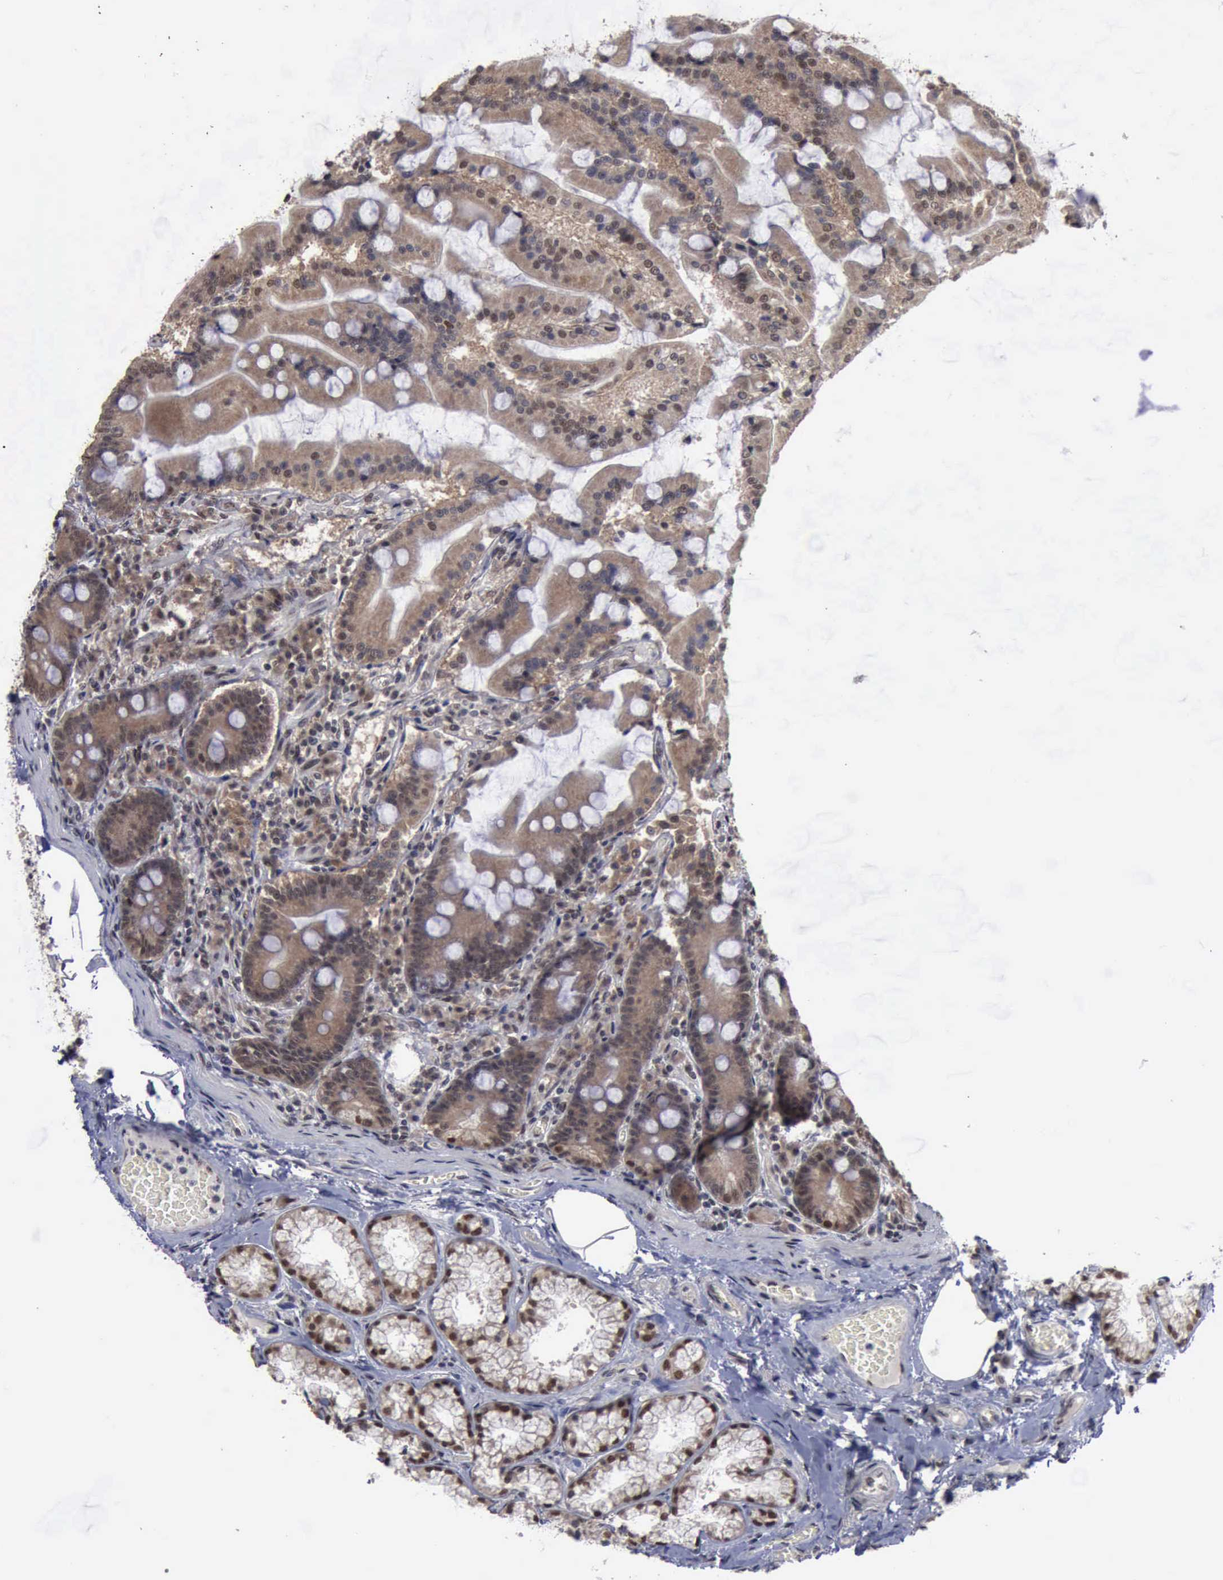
{"staining": {"intensity": "moderate", "quantity": "25%-75%", "location": "cytoplasmic/membranous,nuclear"}, "tissue": "duodenum", "cell_type": "Glandular cells", "image_type": "normal", "snomed": [{"axis": "morphology", "description": "Normal tissue, NOS"}, {"axis": "topography", "description": "Duodenum"}], "caption": "IHC of benign duodenum demonstrates medium levels of moderate cytoplasmic/membranous,nuclear positivity in approximately 25%-75% of glandular cells. (brown staining indicates protein expression, while blue staining denotes nuclei).", "gene": "RTCB", "patient": {"sex": "female", "age": 64}}